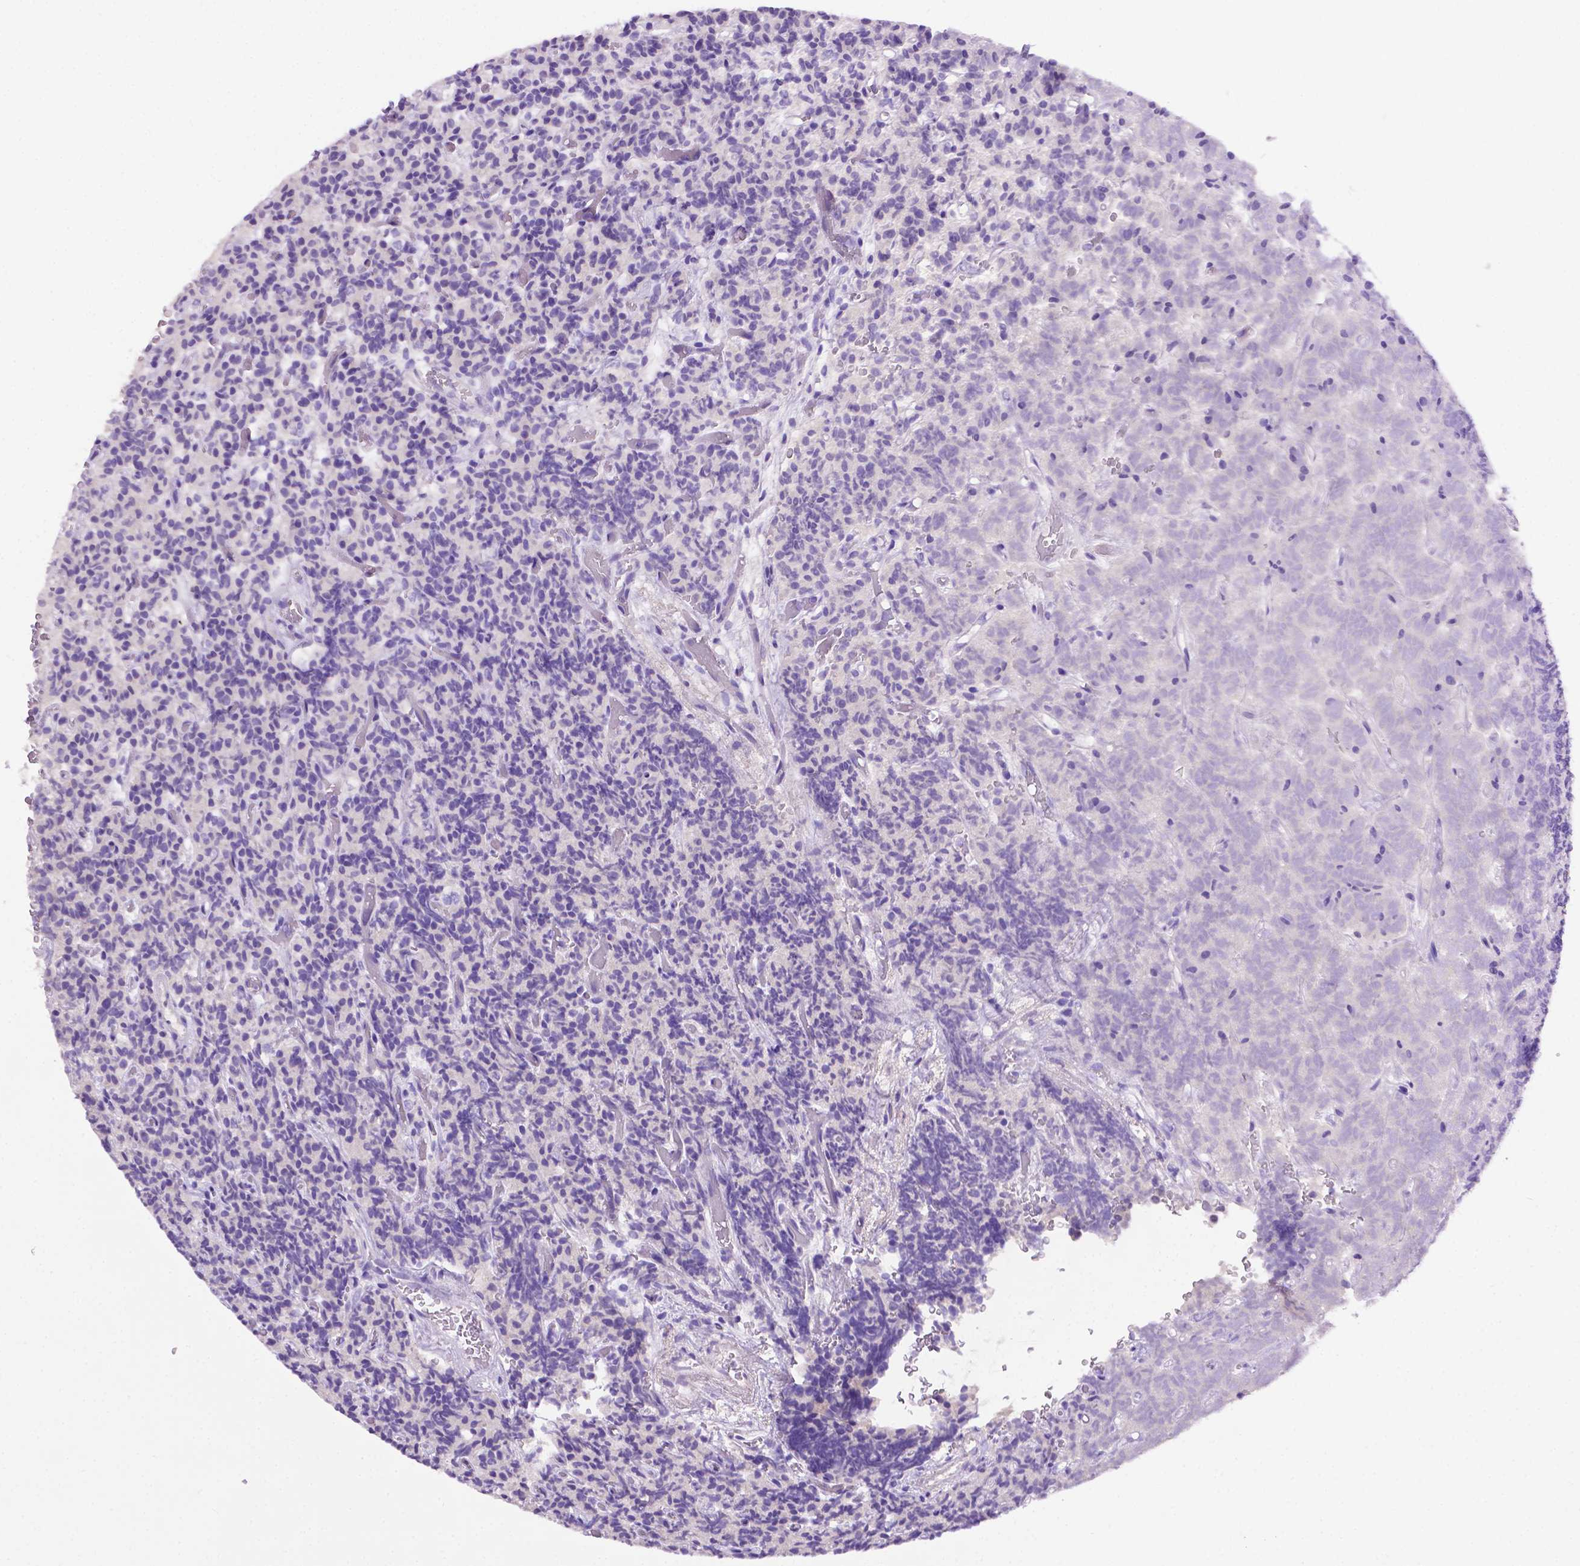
{"staining": {"intensity": "negative", "quantity": "none", "location": "none"}, "tissue": "carcinoid", "cell_type": "Tumor cells", "image_type": "cancer", "snomed": [{"axis": "morphology", "description": "Carcinoid, malignant, NOS"}, {"axis": "topography", "description": "Pancreas"}], "caption": "Tumor cells are negative for brown protein staining in carcinoid.", "gene": "MMP27", "patient": {"sex": "male", "age": 36}}